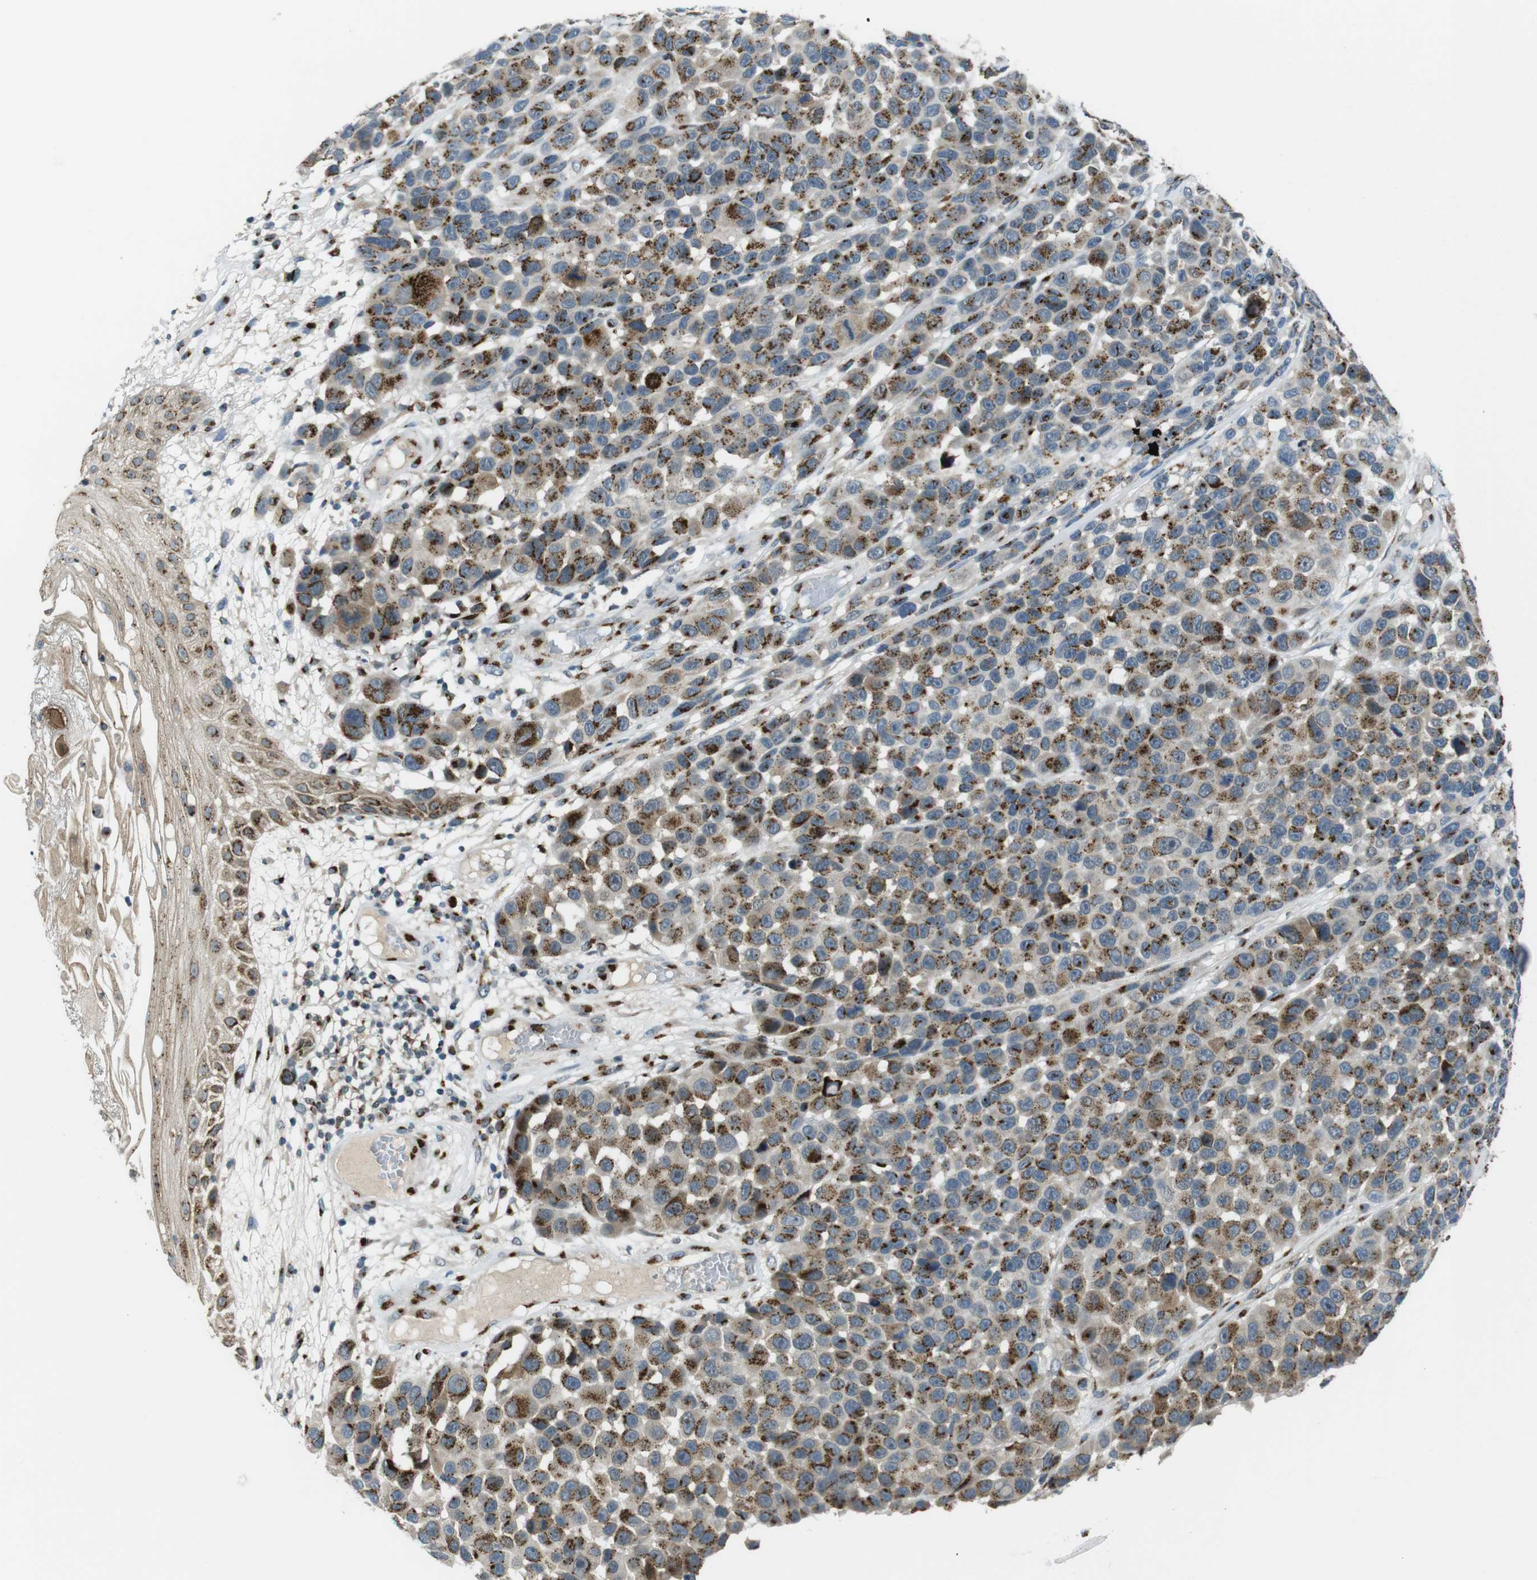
{"staining": {"intensity": "moderate", "quantity": ">75%", "location": "cytoplasmic/membranous"}, "tissue": "melanoma", "cell_type": "Tumor cells", "image_type": "cancer", "snomed": [{"axis": "morphology", "description": "Malignant melanoma, NOS"}, {"axis": "topography", "description": "Skin"}], "caption": "Melanoma stained with immunohistochemistry exhibits moderate cytoplasmic/membranous staining in approximately >75% of tumor cells.", "gene": "ZFPL1", "patient": {"sex": "male", "age": 53}}